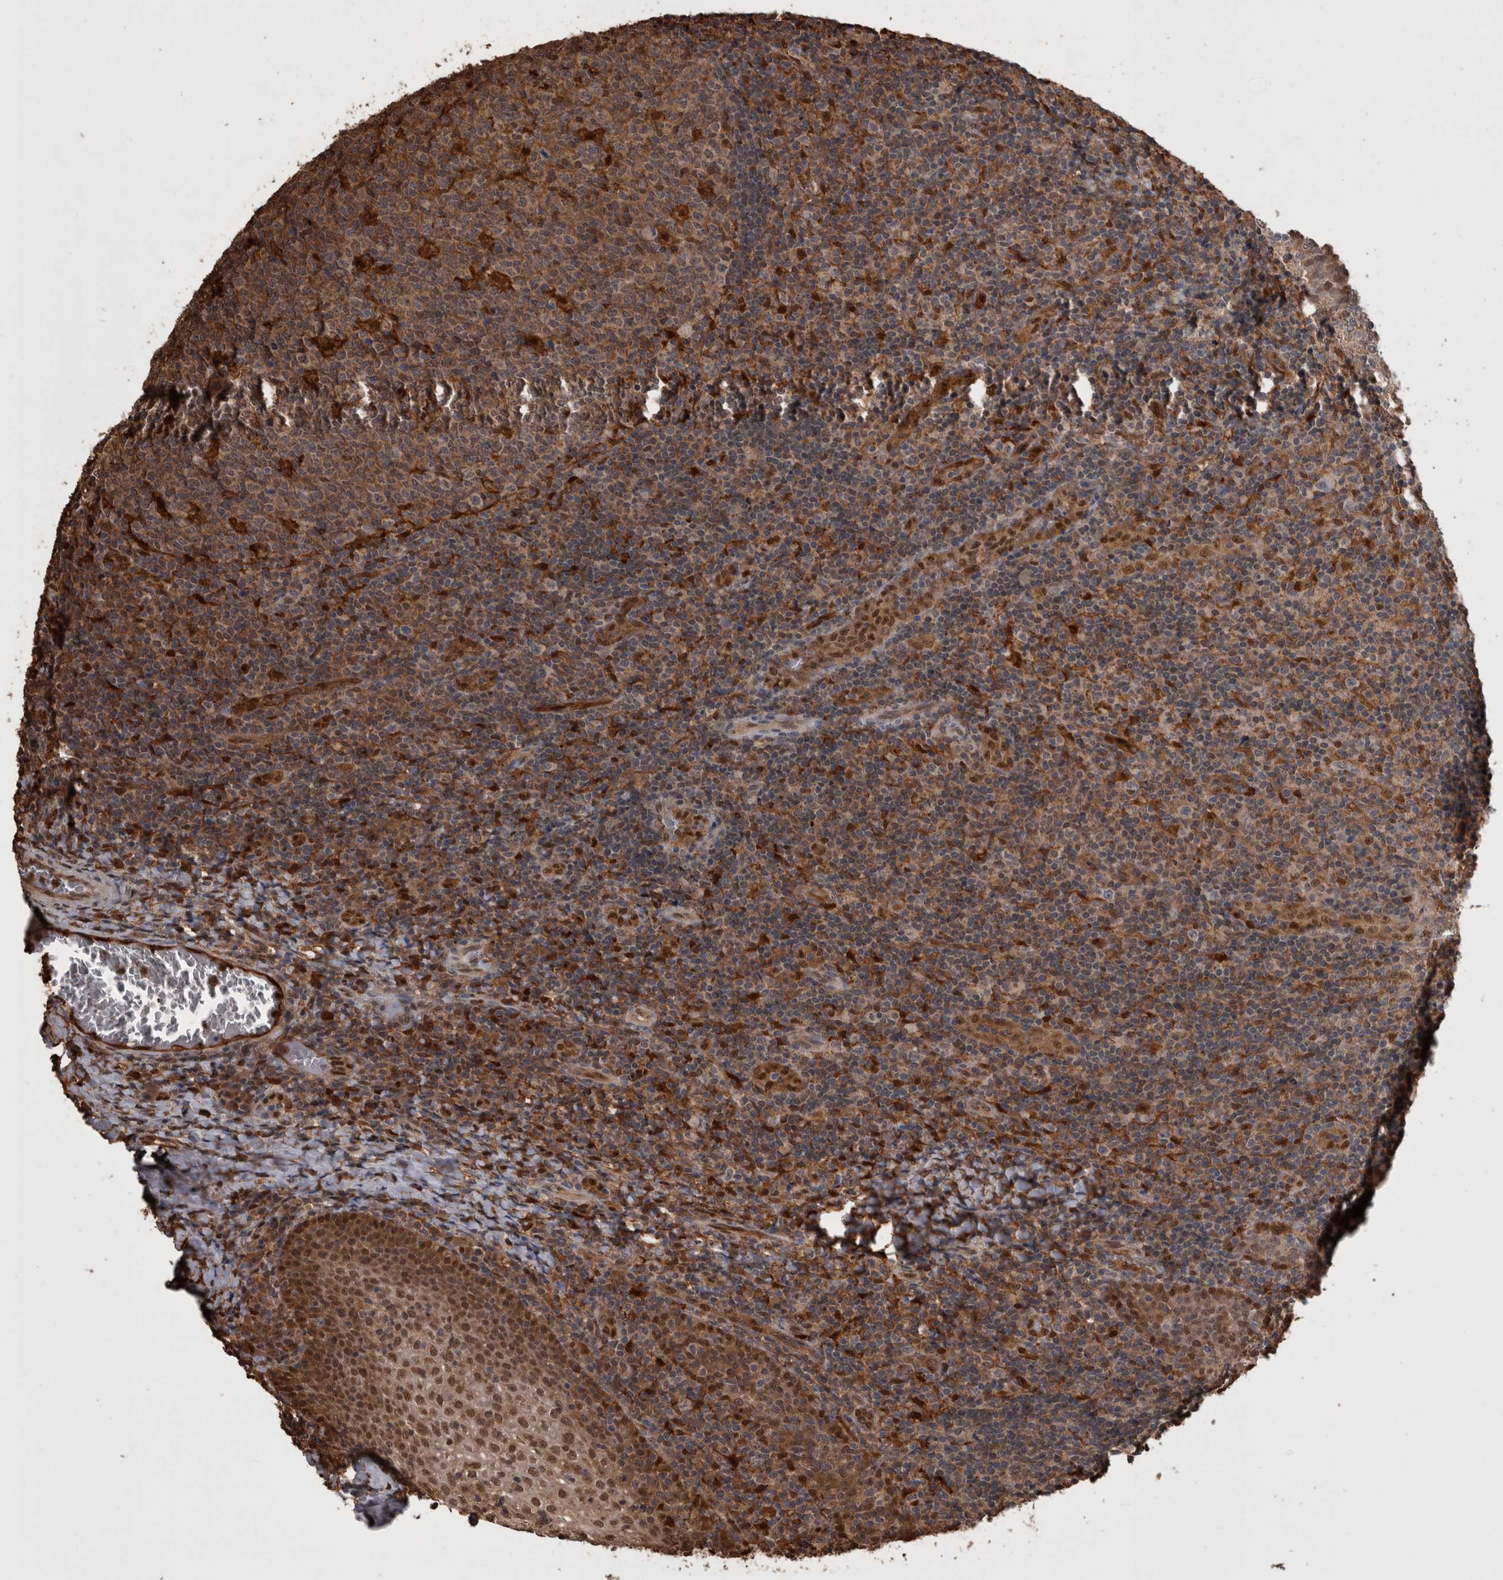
{"staining": {"intensity": "moderate", "quantity": ">75%", "location": "cytoplasmic/membranous"}, "tissue": "tonsil", "cell_type": "Germinal center cells", "image_type": "normal", "snomed": [{"axis": "morphology", "description": "Normal tissue, NOS"}, {"axis": "topography", "description": "Tonsil"}], "caption": "This micrograph exhibits immunohistochemistry staining of unremarkable tonsil, with medium moderate cytoplasmic/membranous staining in approximately >75% of germinal center cells.", "gene": "LXN", "patient": {"sex": "female", "age": 19}}